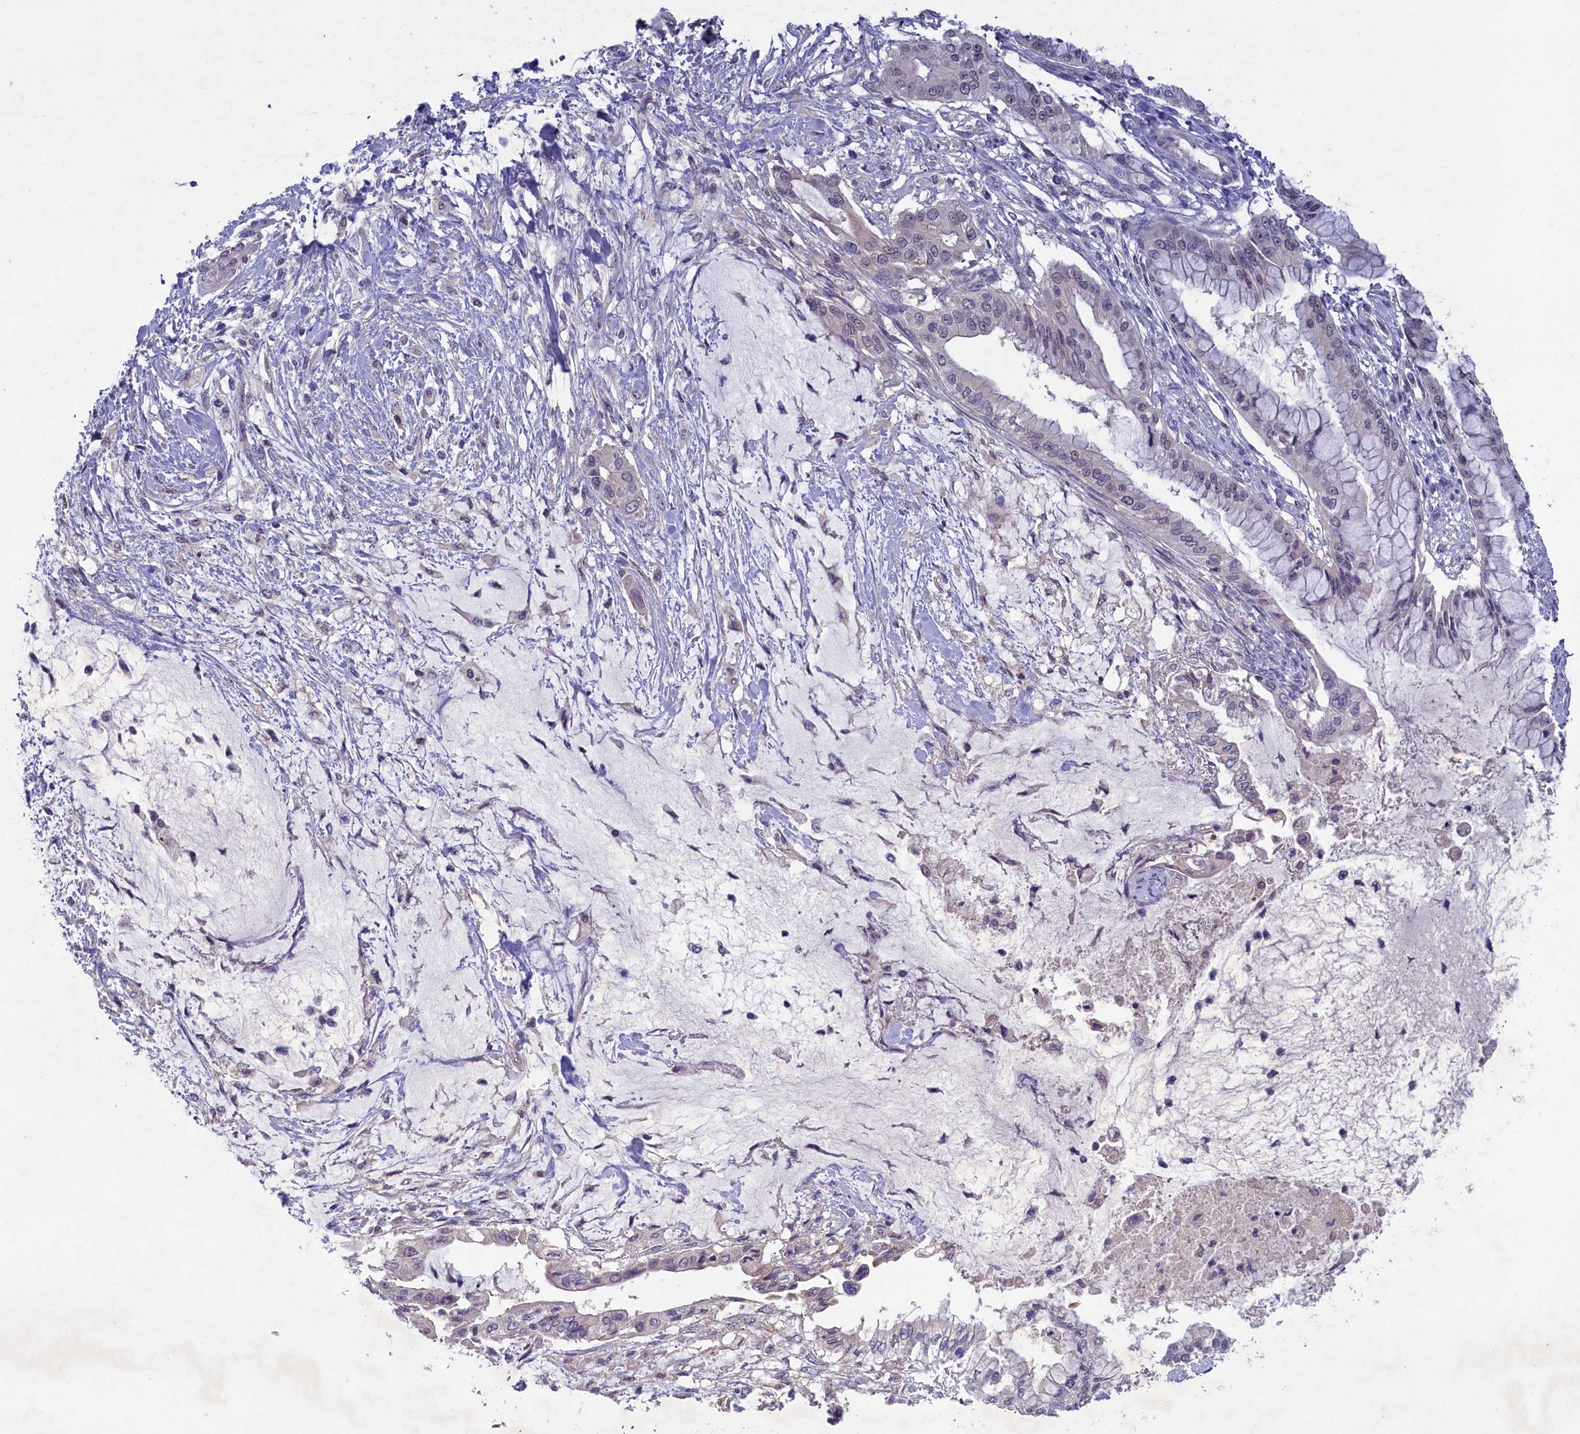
{"staining": {"intensity": "negative", "quantity": "none", "location": "none"}, "tissue": "pancreatic cancer", "cell_type": "Tumor cells", "image_type": "cancer", "snomed": [{"axis": "morphology", "description": "Adenocarcinoma, NOS"}, {"axis": "topography", "description": "Pancreas"}], "caption": "The photomicrograph reveals no significant staining in tumor cells of adenocarcinoma (pancreatic). The staining is performed using DAB (3,3'-diaminobenzidine) brown chromogen with nuclei counter-stained in using hematoxylin.", "gene": "ATF7IP2", "patient": {"sex": "male", "age": 46}}